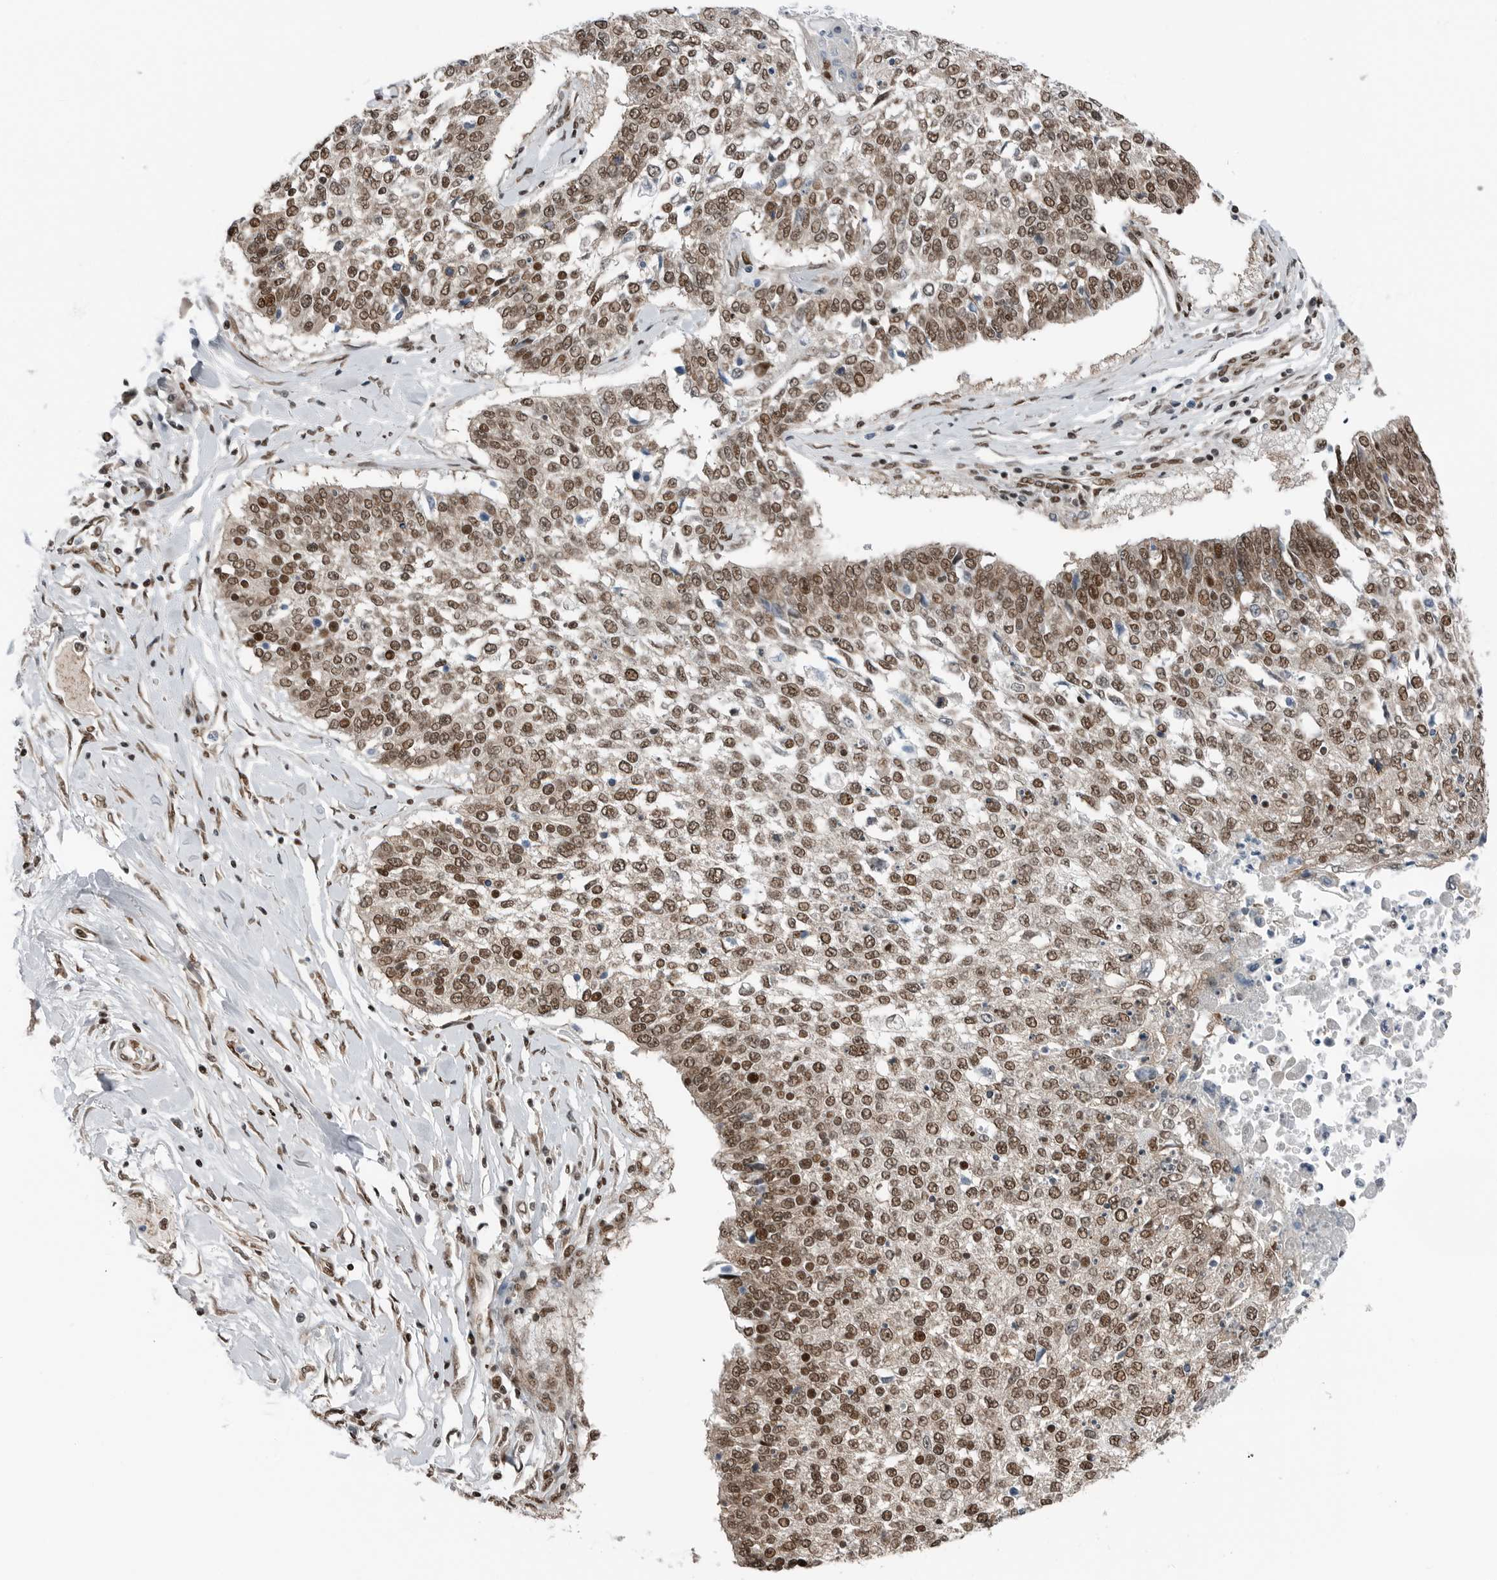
{"staining": {"intensity": "moderate", "quantity": ">75%", "location": "nuclear"}, "tissue": "lung cancer", "cell_type": "Tumor cells", "image_type": "cancer", "snomed": [{"axis": "morphology", "description": "Normal tissue, NOS"}, {"axis": "morphology", "description": "Squamous cell carcinoma, NOS"}, {"axis": "topography", "description": "Cartilage tissue"}, {"axis": "topography", "description": "Bronchus"}, {"axis": "topography", "description": "Lung"}, {"axis": "topography", "description": "Peripheral nerve tissue"}], "caption": "Immunohistochemistry histopathology image of neoplastic tissue: human lung cancer stained using immunohistochemistry (IHC) demonstrates medium levels of moderate protein expression localized specifically in the nuclear of tumor cells, appearing as a nuclear brown color.", "gene": "BLZF1", "patient": {"sex": "female", "age": 49}}